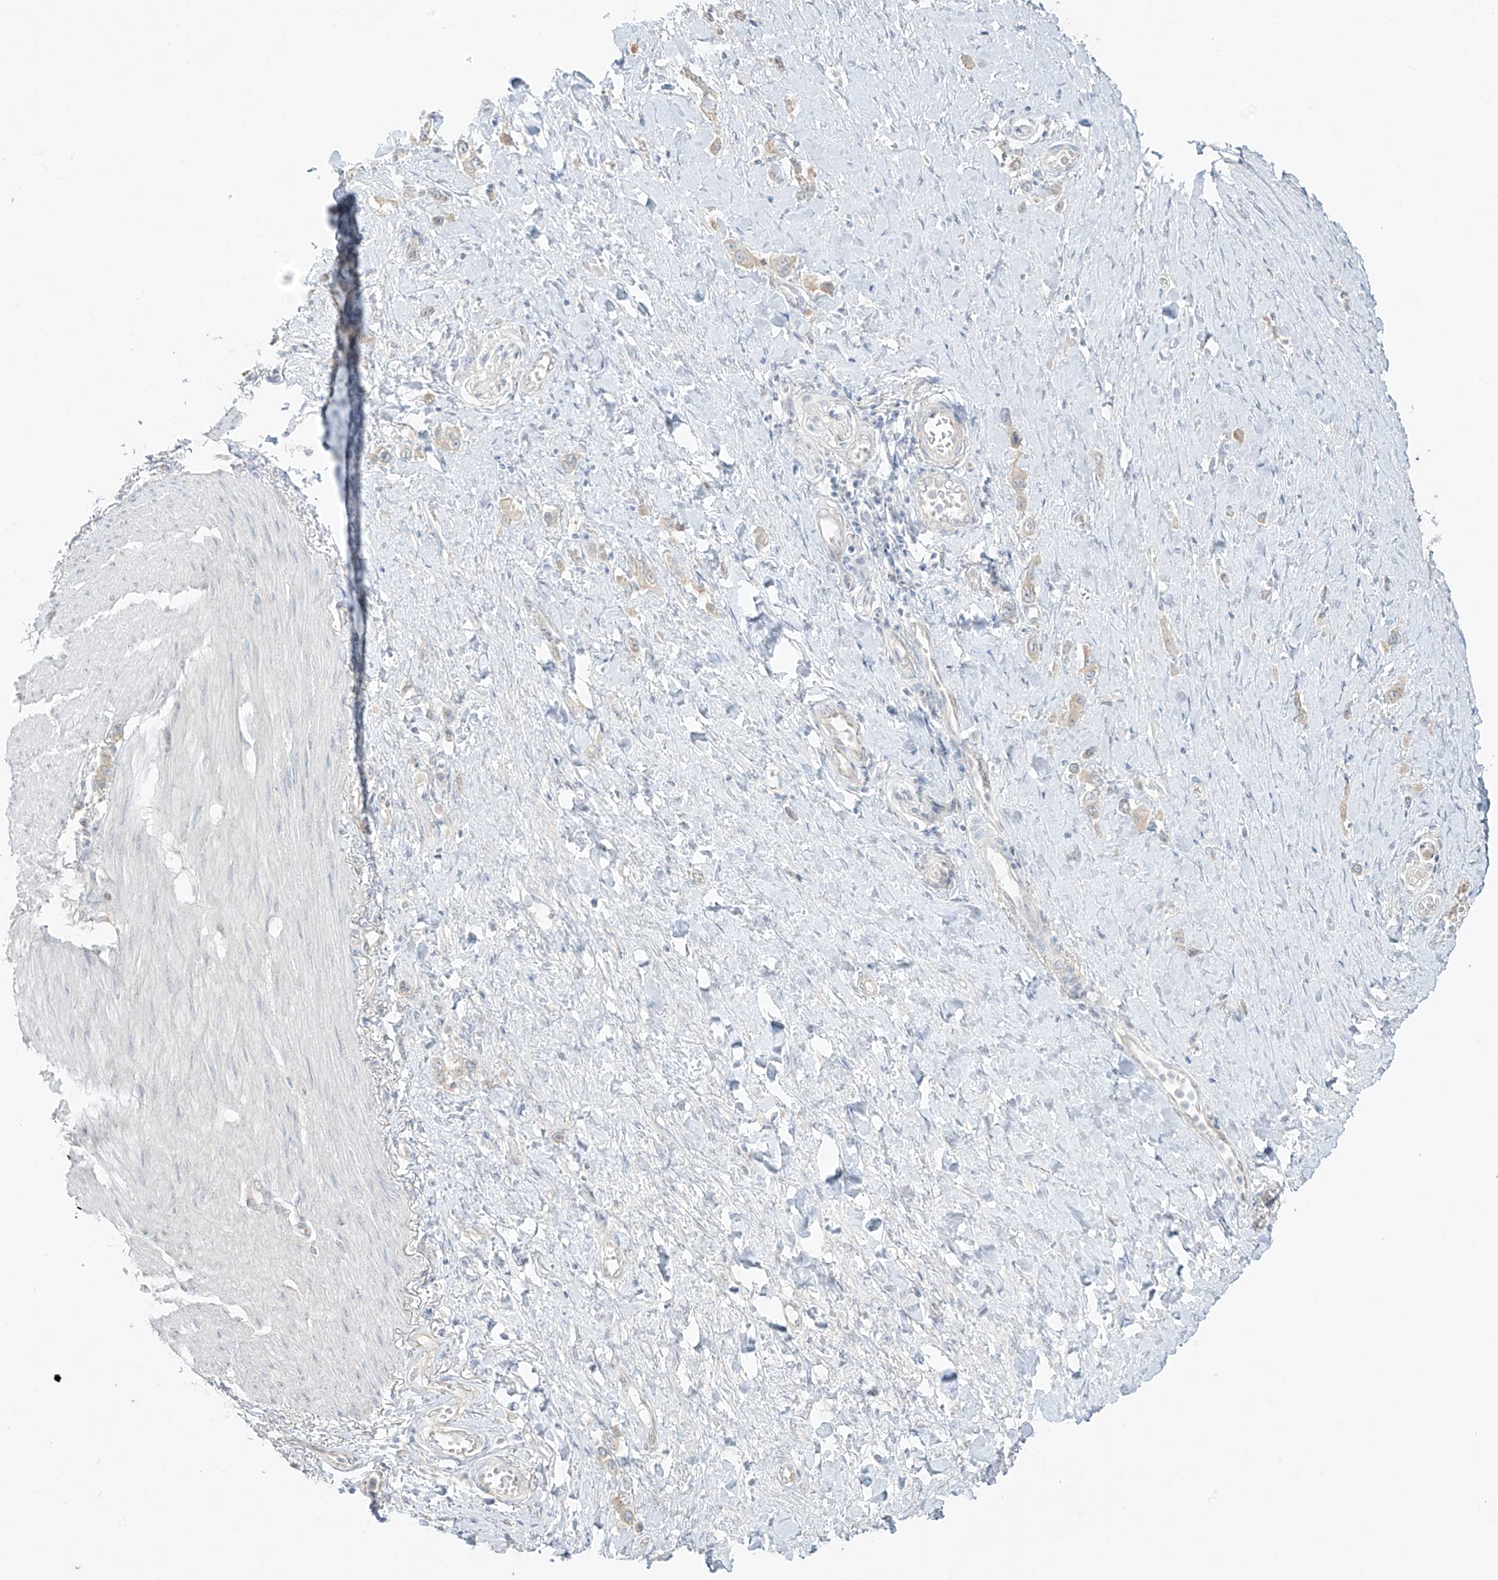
{"staining": {"intensity": "weak", "quantity": "25%-75%", "location": "cytoplasmic/membranous"}, "tissue": "stomach cancer", "cell_type": "Tumor cells", "image_type": "cancer", "snomed": [{"axis": "morphology", "description": "Adenocarcinoma, NOS"}, {"axis": "topography", "description": "Stomach"}], "caption": "Immunohistochemistry photomicrograph of neoplastic tissue: human stomach cancer stained using immunohistochemistry (IHC) exhibits low levels of weak protein expression localized specifically in the cytoplasmic/membranous of tumor cells, appearing as a cytoplasmic/membranous brown color.", "gene": "DCDC2", "patient": {"sex": "female", "age": 65}}